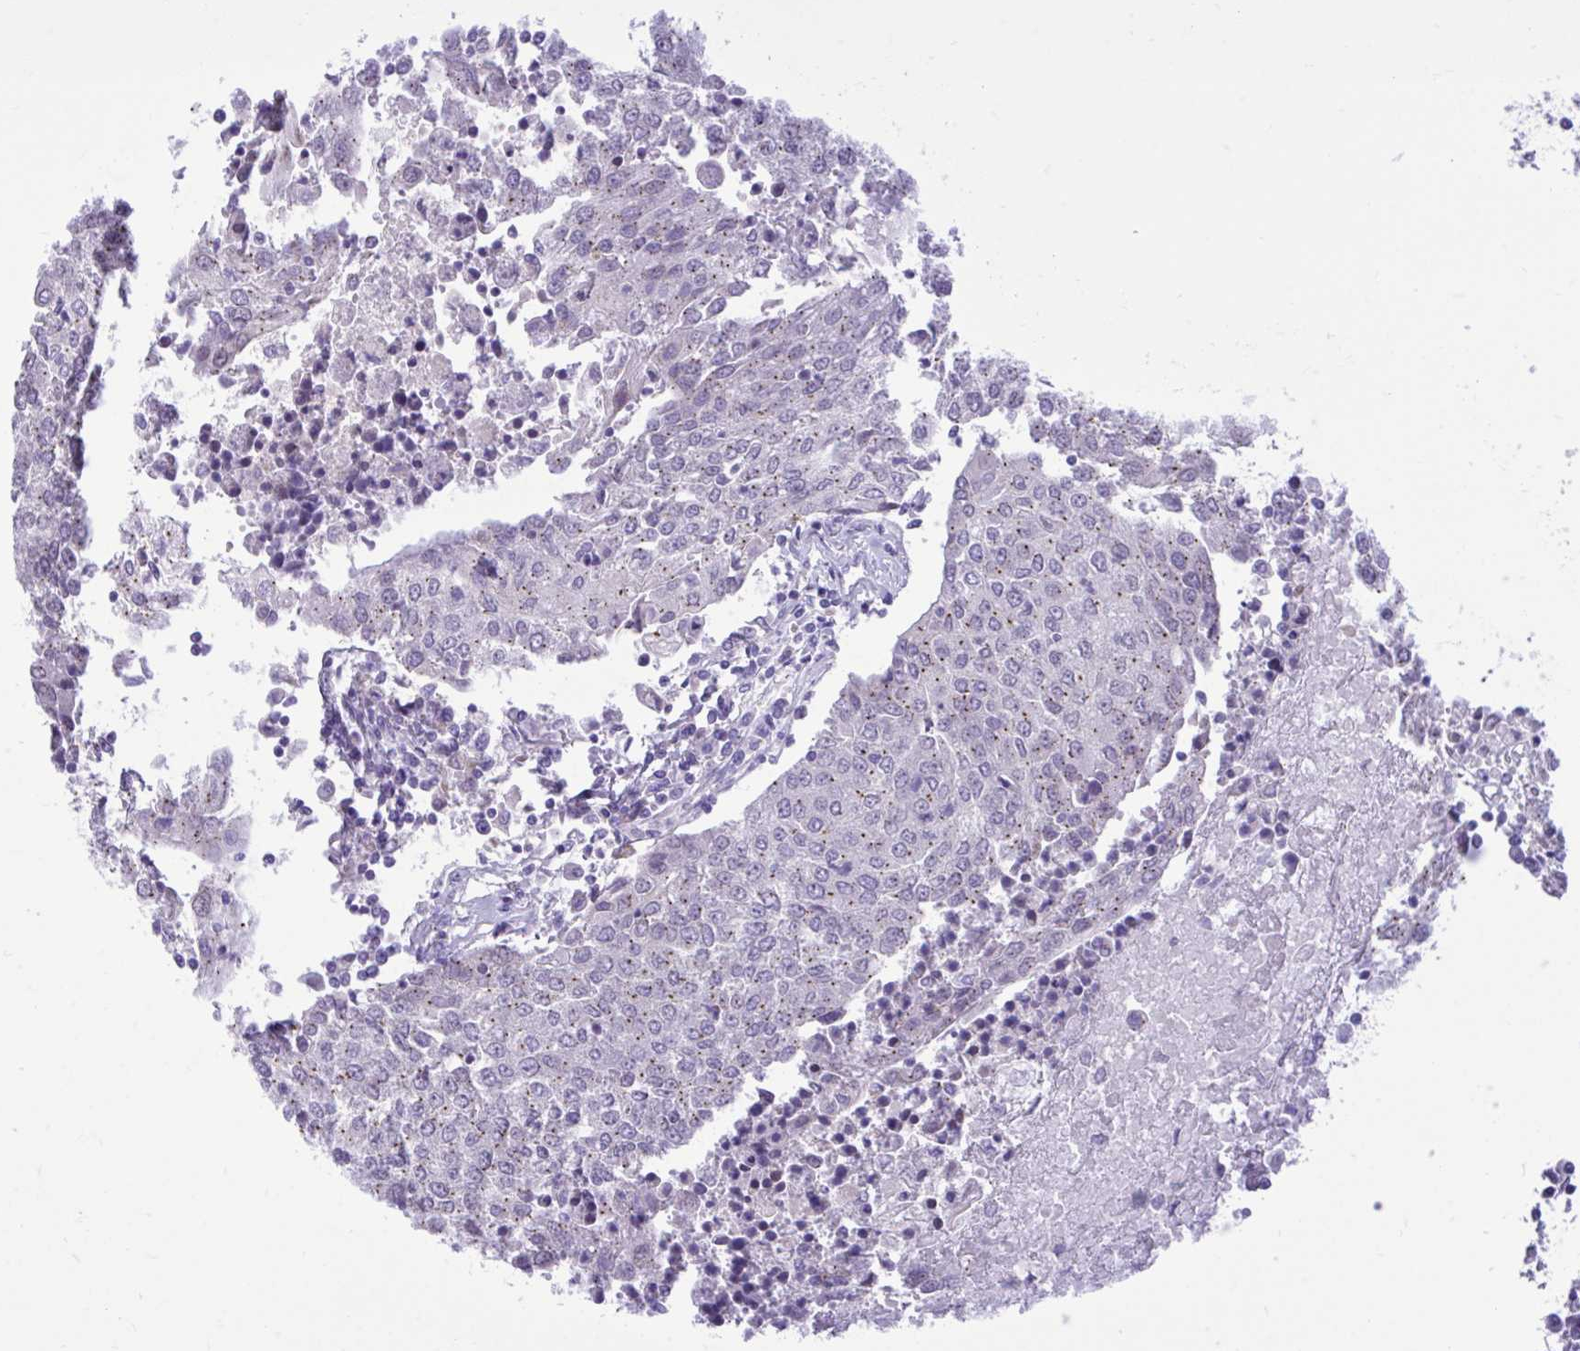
{"staining": {"intensity": "weak", "quantity": "25%-75%", "location": "cytoplasmic/membranous"}, "tissue": "urothelial cancer", "cell_type": "Tumor cells", "image_type": "cancer", "snomed": [{"axis": "morphology", "description": "Urothelial carcinoma, High grade"}, {"axis": "topography", "description": "Urinary bladder"}], "caption": "IHC of high-grade urothelial carcinoma demonstrates low levels of weak cytoplasmic/membranous expression in approximately 25%-75% of tumor cells.", "gene": "CEACAM18", "patient": {"sex": "female", "age": 85}}